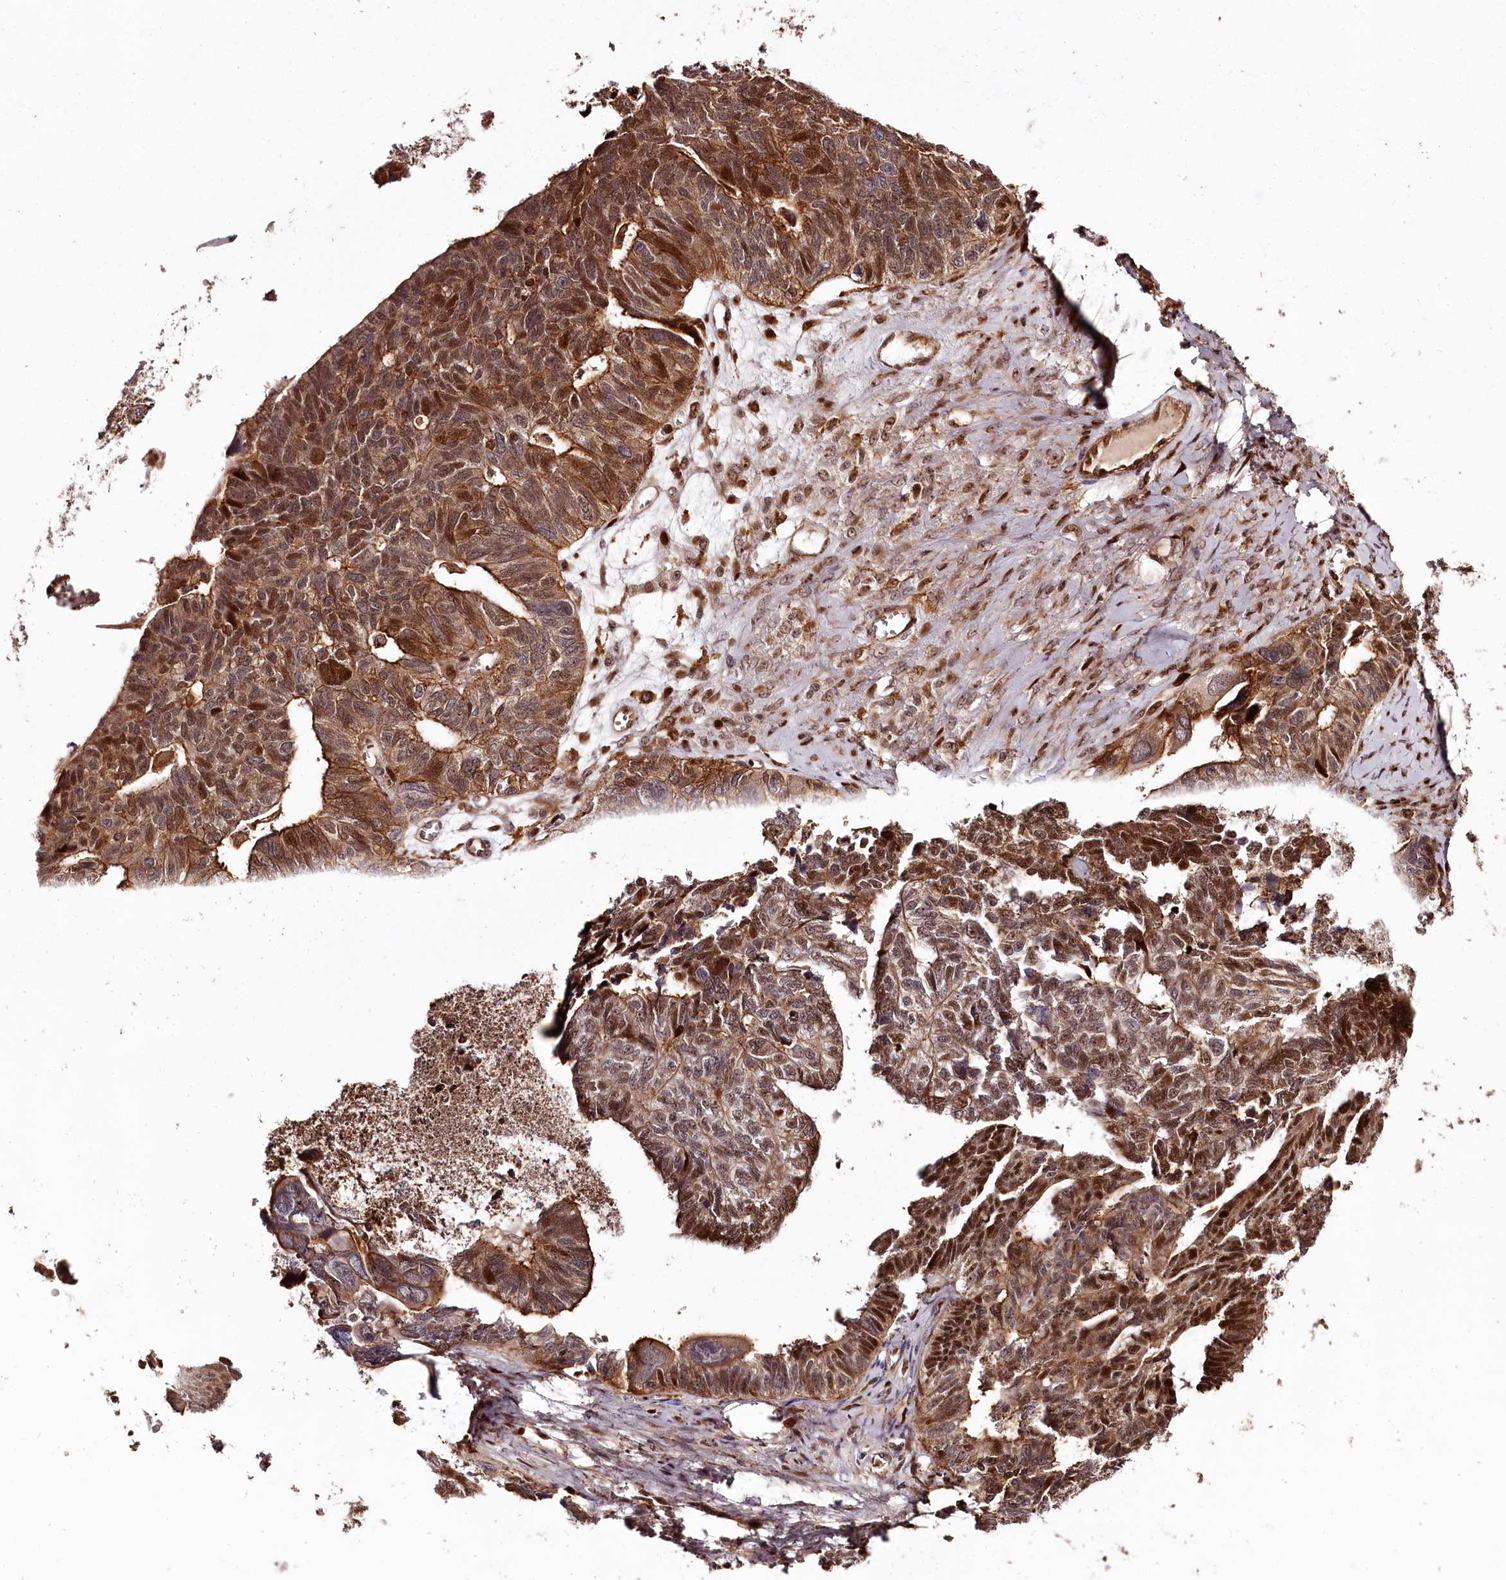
{"staining": {"intensity": "strong", "quantity": ">75%", "location": "cytoplasmic/membranous,nuclear"}, "tissue": "ovarian cancer", "cell_type": "Tumor cells", "image_type": "cancer", "snomed": [{"axis": "morphology", "description": "Cystadenocarcinoma, serous, NOS"}, {"axis": "topography", "description": "Ovary"}], "caption": "Immunohistochemical staining of ovarian cancer demonstrates high levels of strong cytoplasmic/membranous and nuclear protein expression in about >75% of tumor cells.", "gene": "KIF14", "patient": {"sex": "female", "age": 79}}